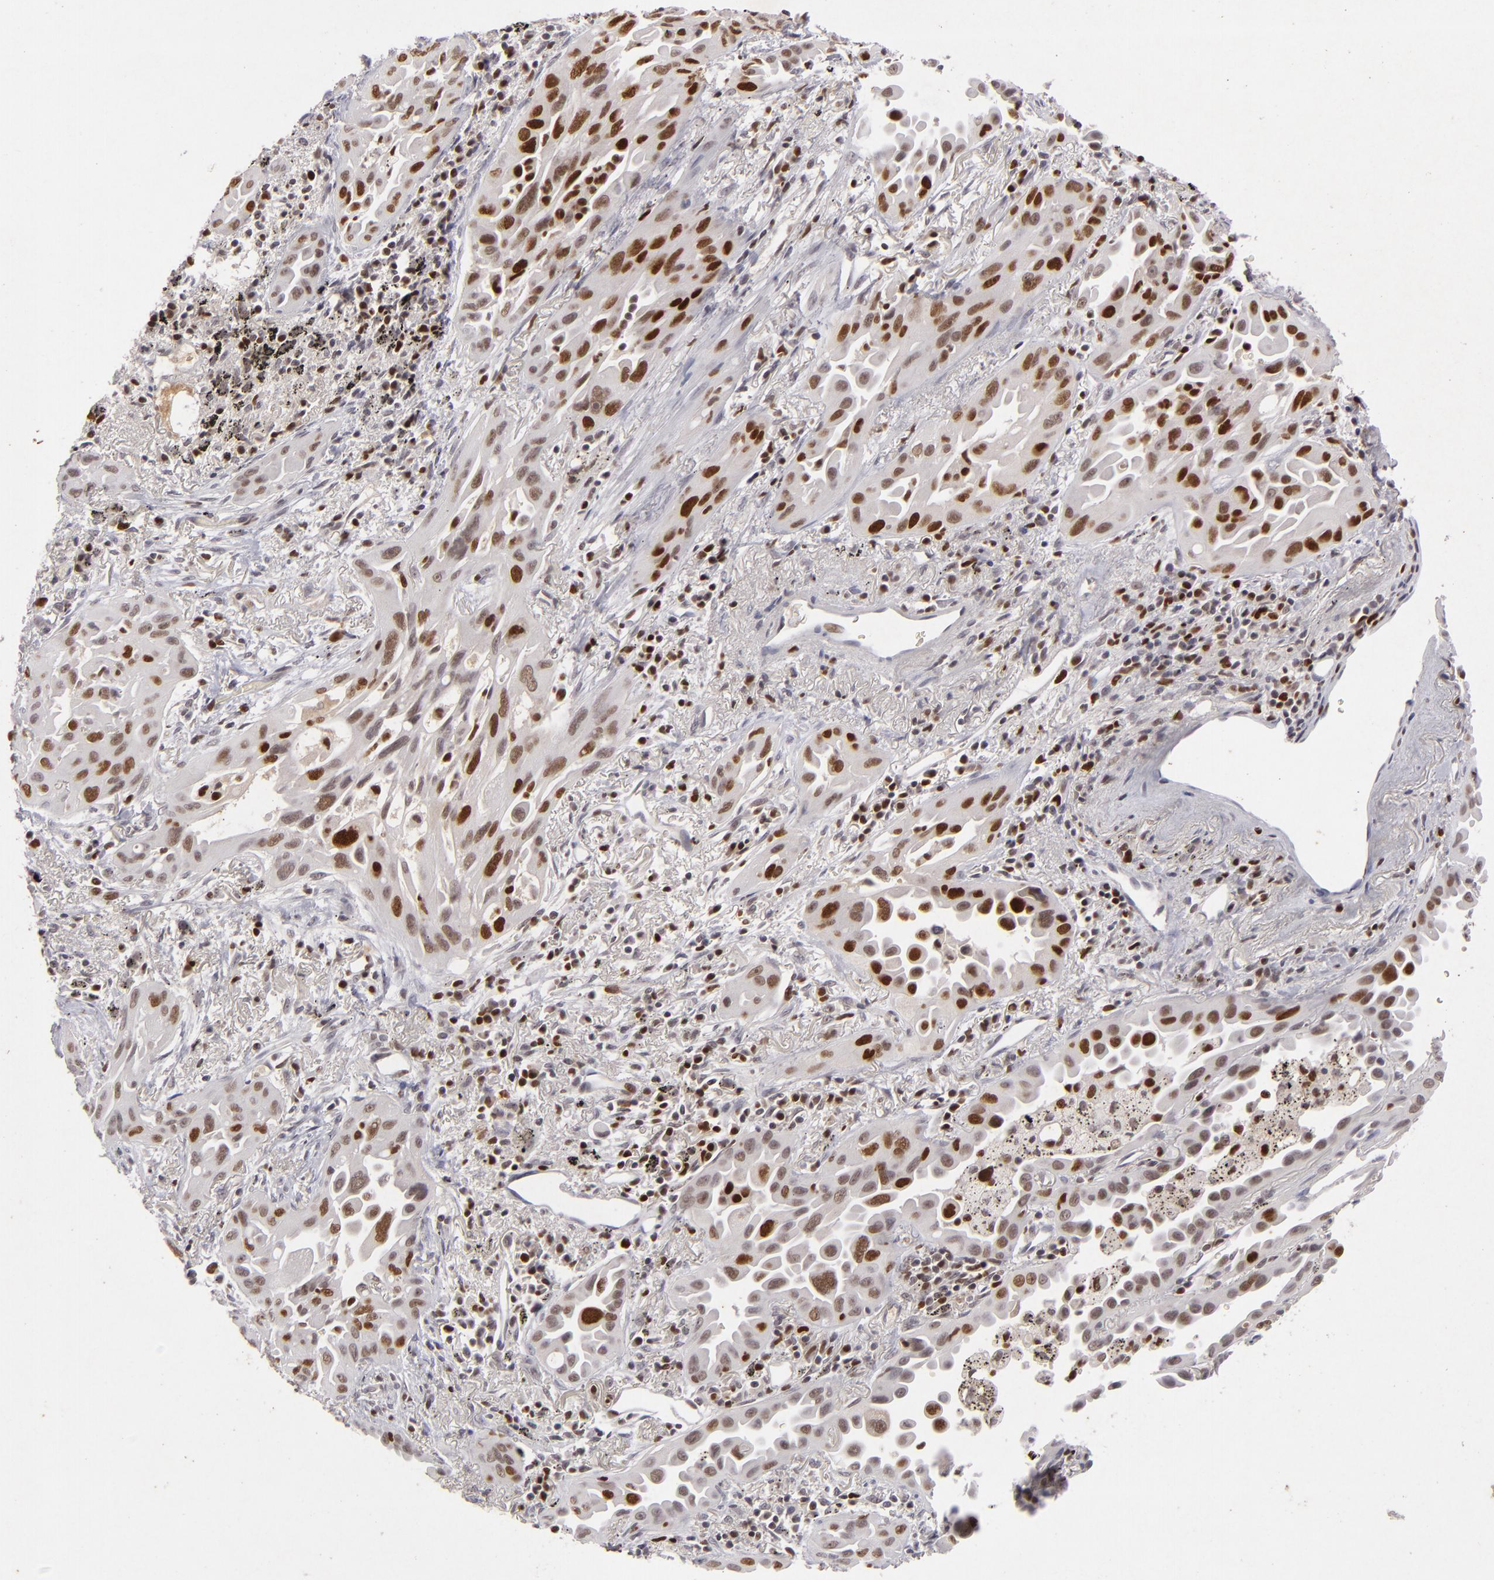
{"staining": {"intensity": "strong", "quantity": ">75%", "location": "nuclear"}, "tissue": "lung cancer", "cell_type": "Tumor cells", "image_type": "cancer", "snomed": [{"axis": "morphology", "description": "Adenocarcinoma, NOS"}, {"axis": "topography", "description": "Lung"}], "caption": "This micrograph displays immunohistochemistry (IHC) staining of human lung cancer (adenocarcinoma), with high strong nuclear positivity in about >75% of tumor cells.", "gene": "FEN1", "patient": {"sex": "male", "age": 68}}